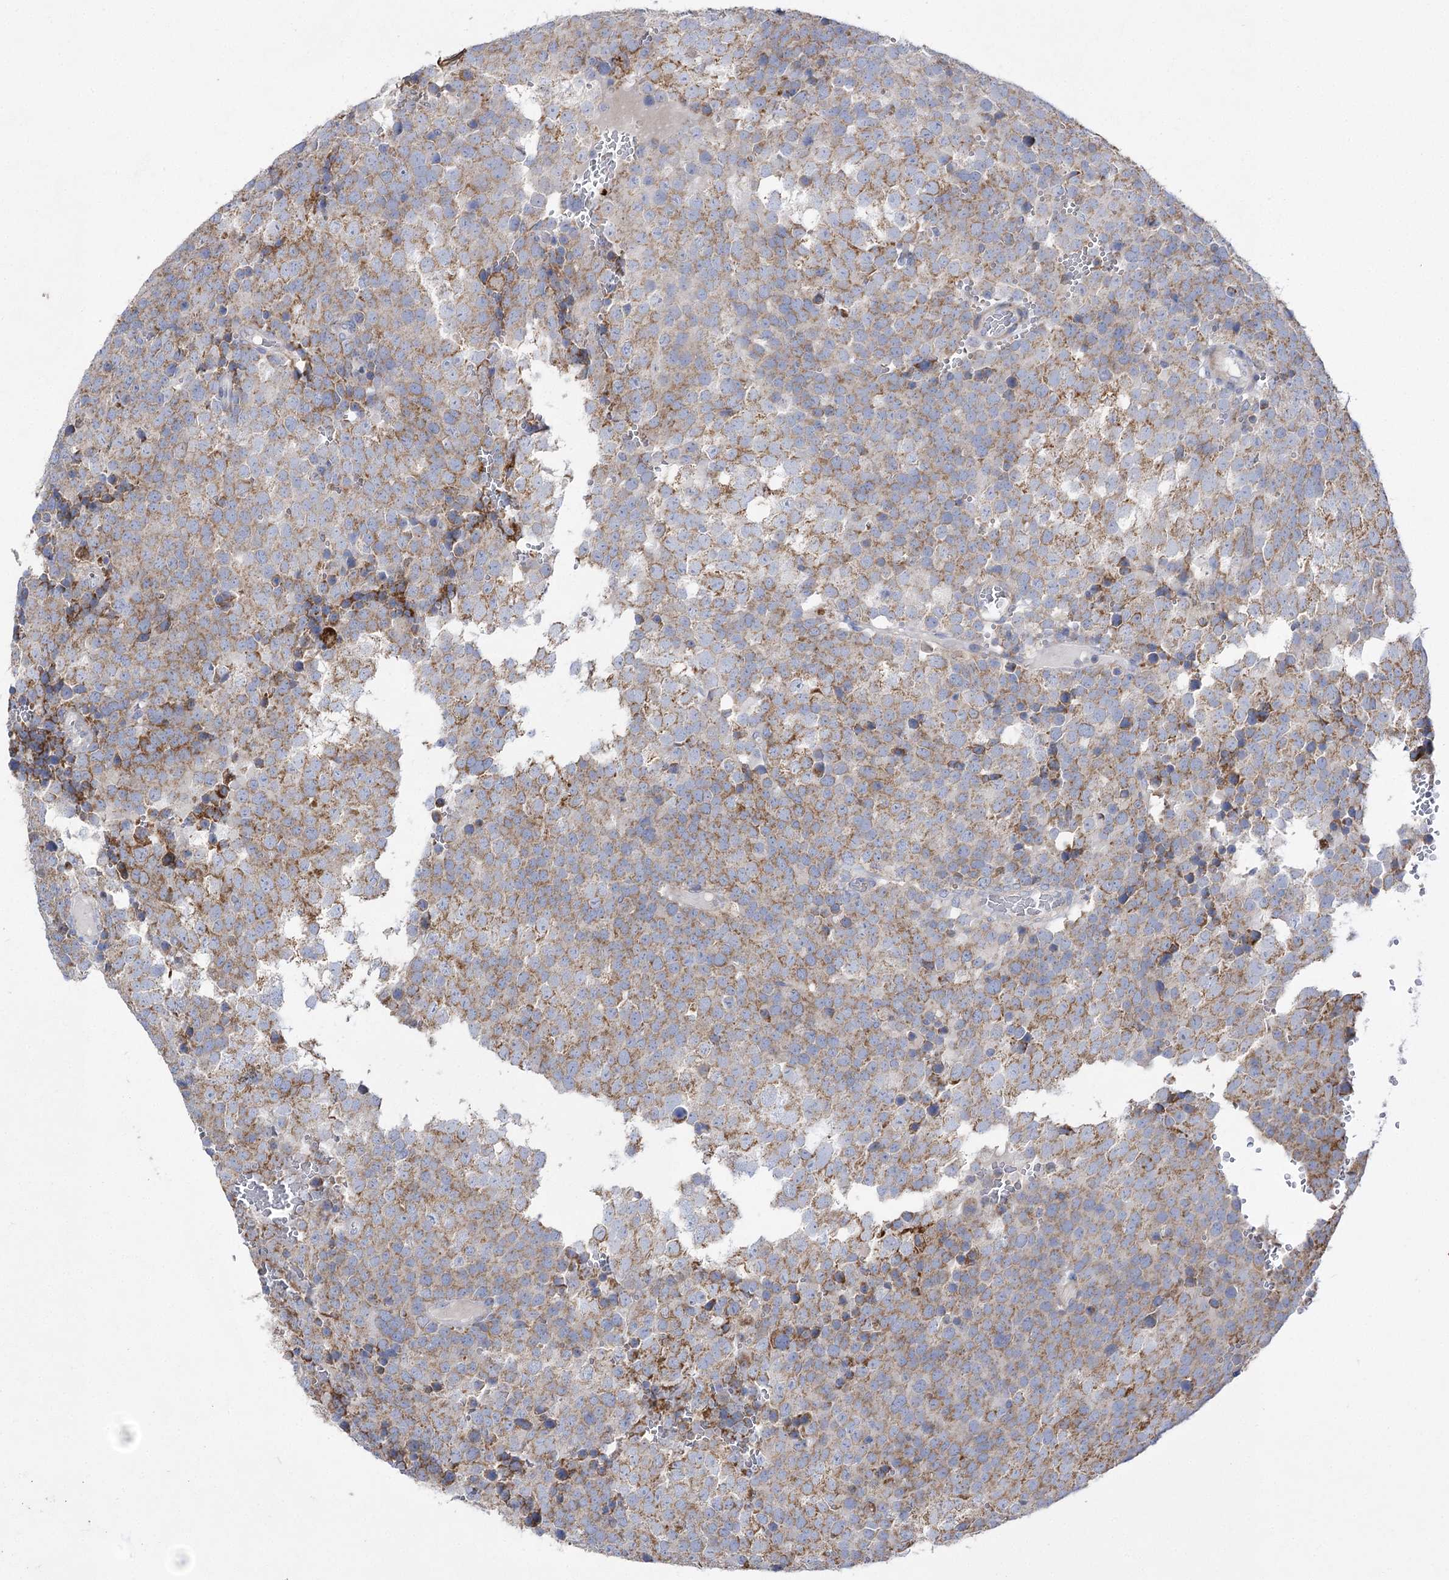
{"staining": {"intensity": "moderate", "quantity": ">75%", "location": "cytoplasmic/membranous"}, "tissue": "testis cancer", "cell_type": "Tumor cells", "image_type": "cancer", "snomed": [{"axis": "morphology", "description": "Seminoma, NOS"}, {"axis": "topography", "description": "Testis"}], "caption": "Testis cancer (seminoma) stained for a protein (brown) demonstrates moderate cytoplasmic/membranous positive expression in approximately >75% of tumor cells.", "gene": "COX15", "patient": {"sex": "male", "age": 71}}